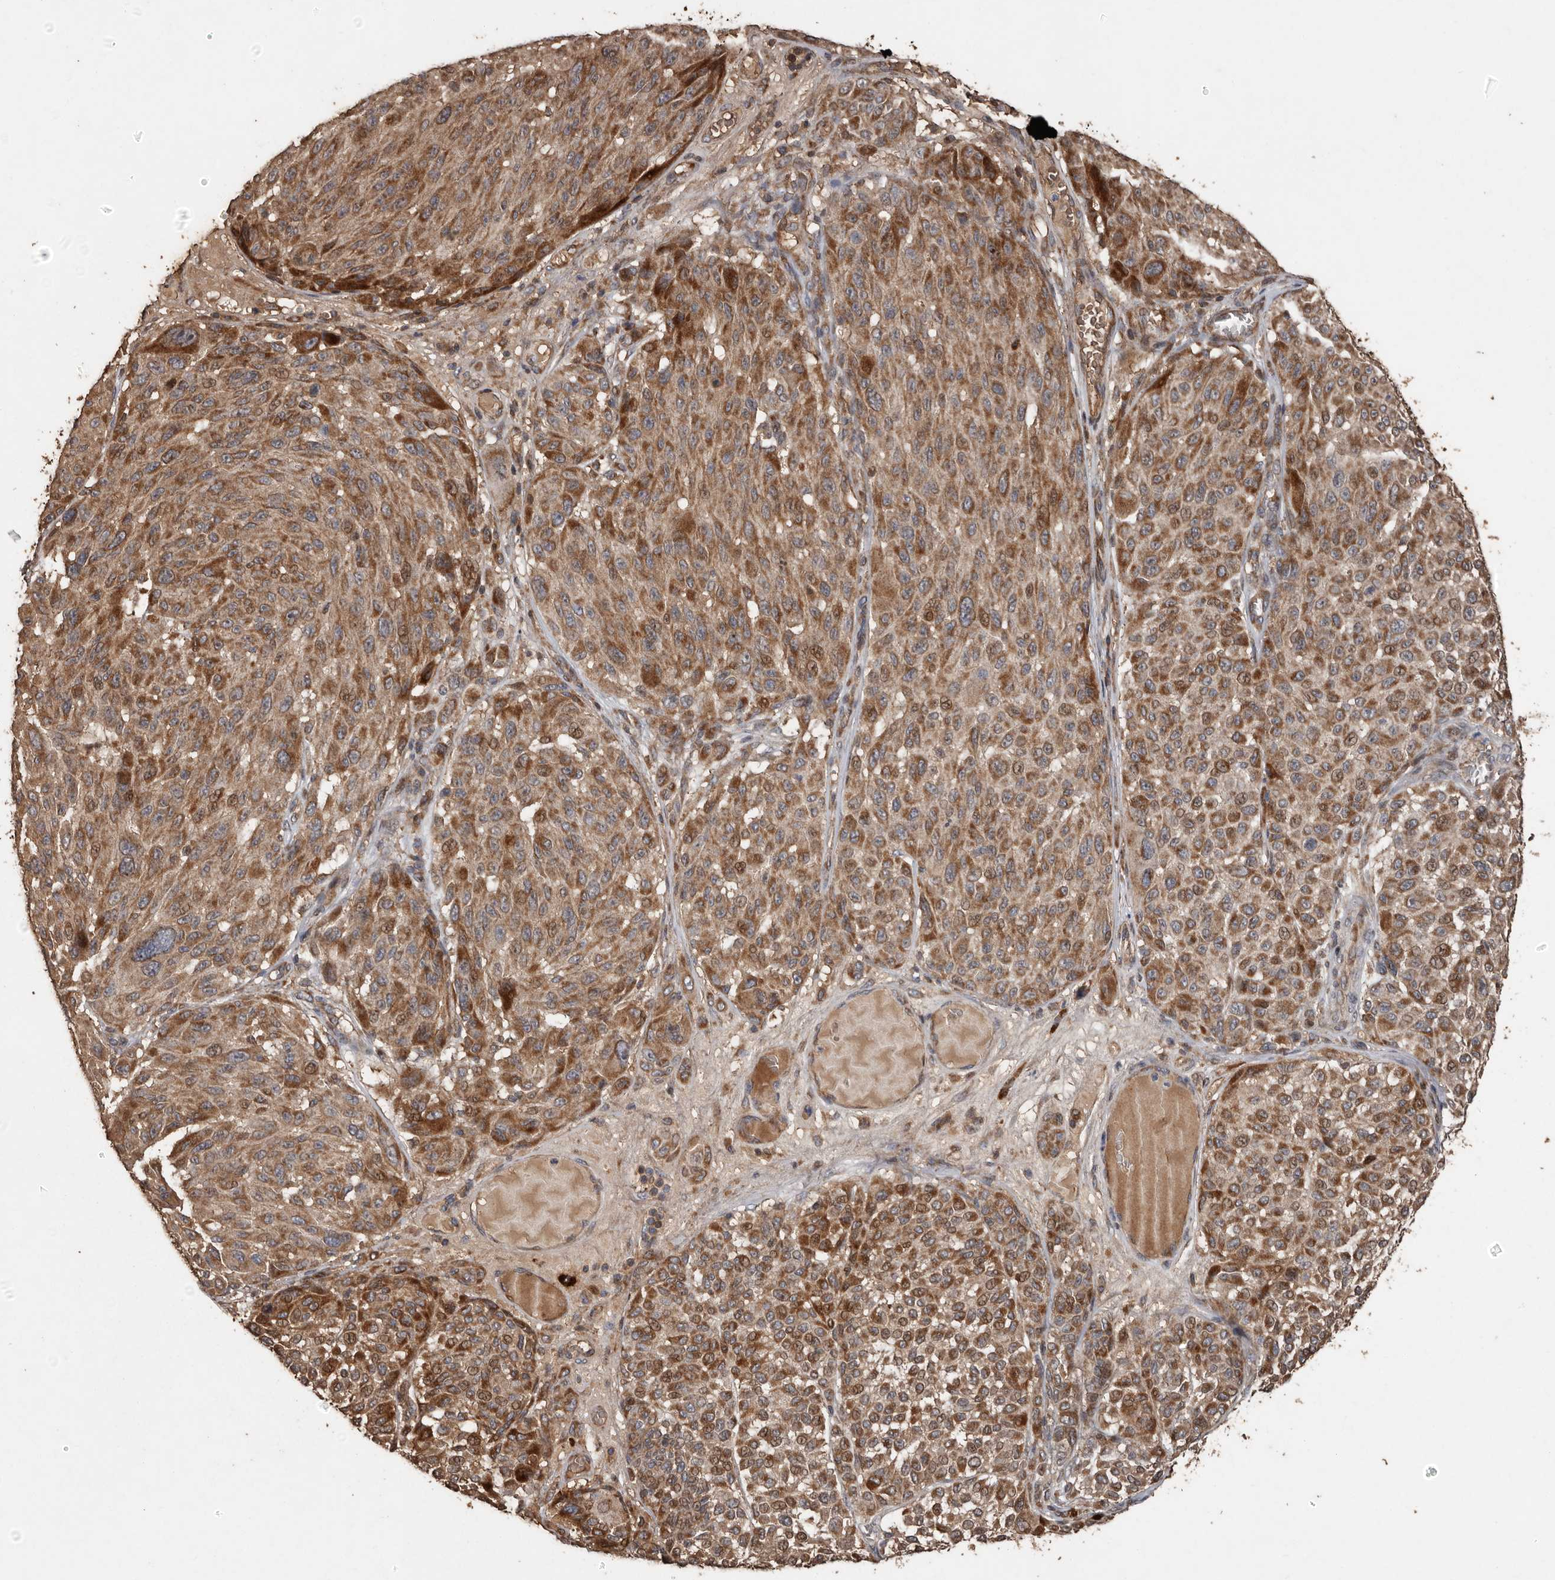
{"staining": {"intensity": "moderate", "quantity": ">75%", "location": "cytoplasmic/membranous"}, "tissue": "melanoma", "cell_type": "Tumor cells", "image_type": "cancer", "snomed": [{"axis": "morphology", "description": "Malignant melanoma, NOS"}, {"axis": "topography", "description": "Skin"}], "caption": "Brown immunohistochemical staining in human melanoma exhibits moderate cytoplasmic/membranous positivity in approximately >75% of tumor cells.", "gene": "RANBP17", "patient": {"sex": "male", "age": 83}}